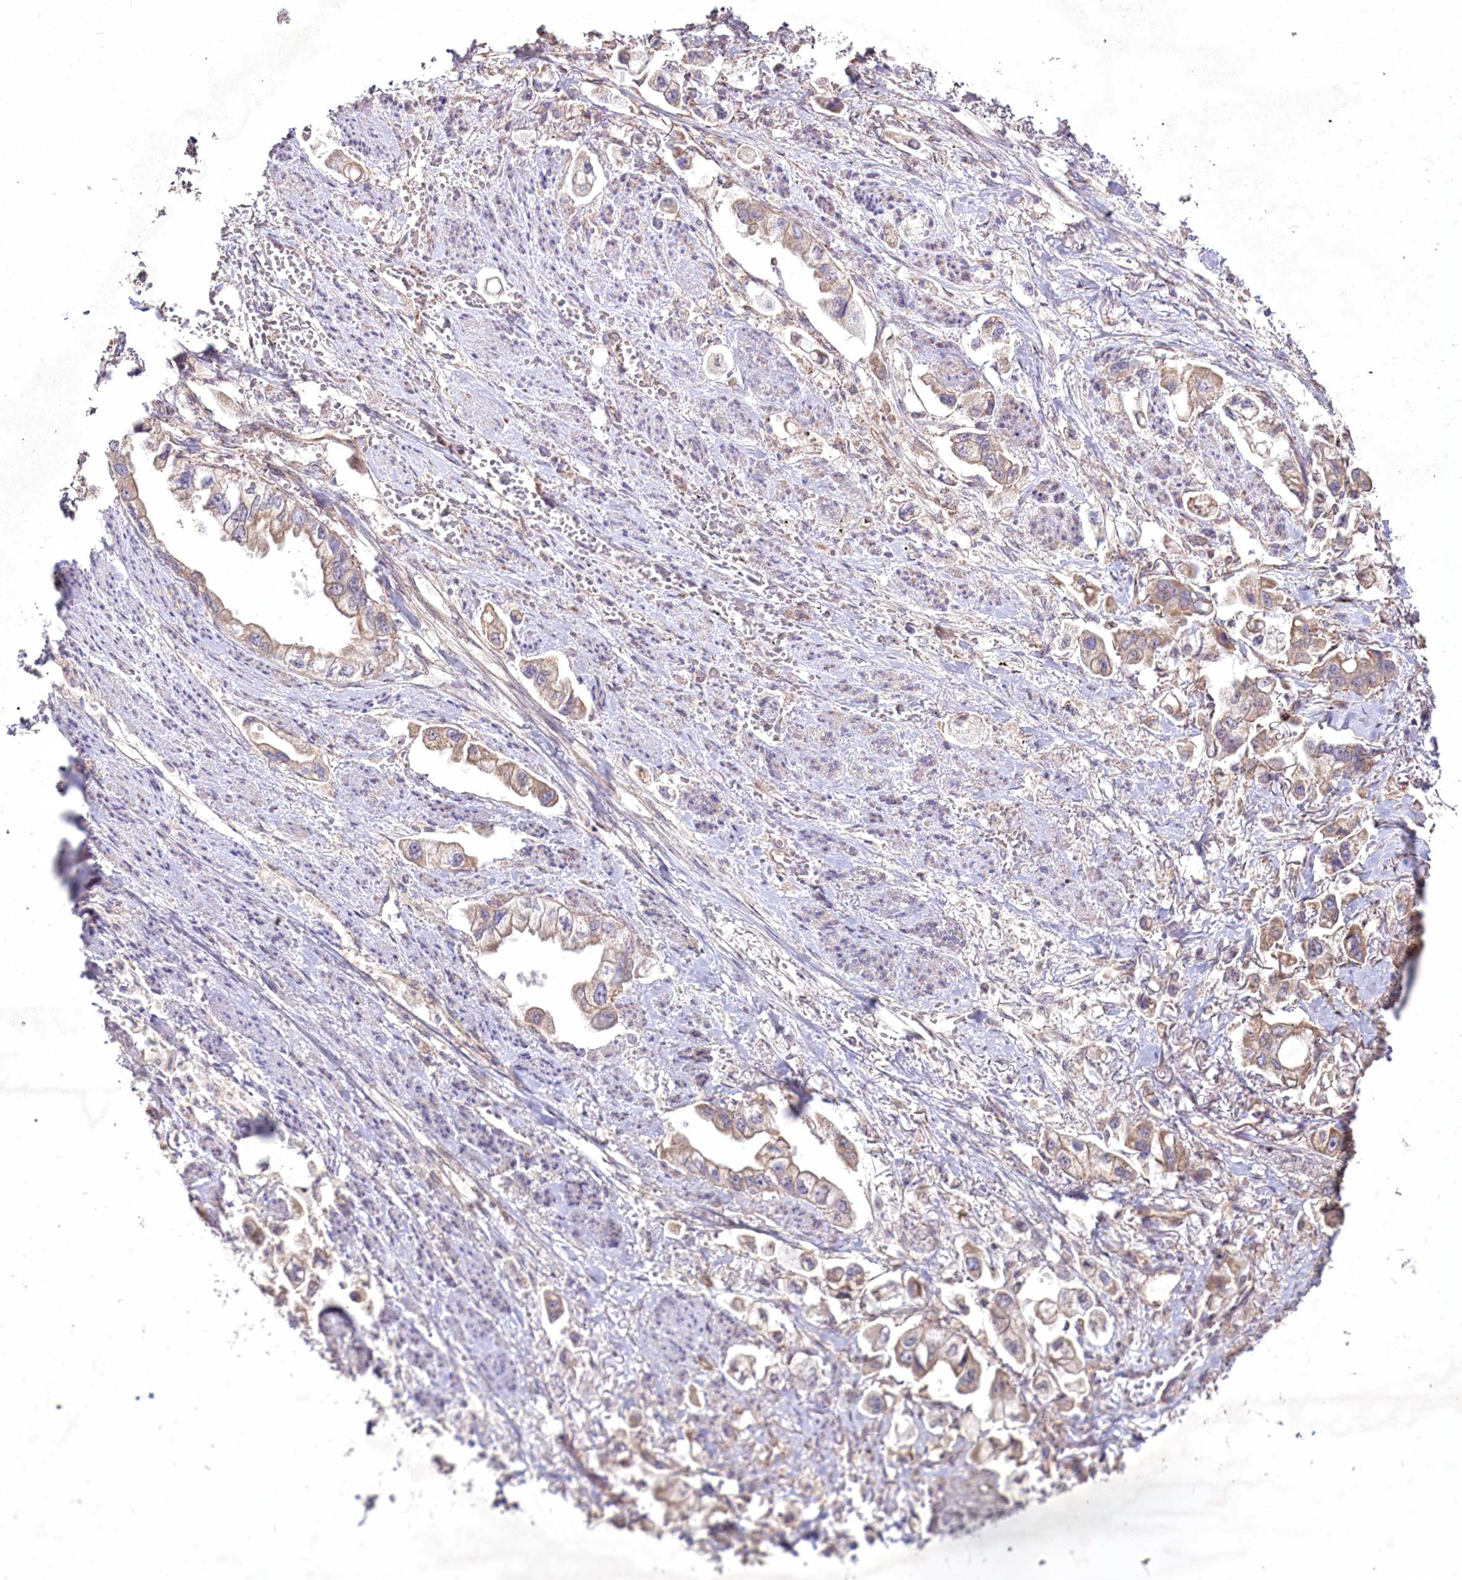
{"staining": {"intensity": "weak", "quantity": ">75%", "location": "cytoplasmic/membranous"}, "tissue": "stomach cancer", "cell_type": "Tumor cells", "image_type": "cancer", "snomed": [{"axis": "morphology", "description": "Adenocarcinoma, NOS"}, {"axis": "topography", "description": "Stomach"}], "caption": "Human stomach cancer (adenocarcinoma) stained for a protein (brown) shows weak cytoplasmic/membranous positive positivity in approximately >75% of tumor cells.", "gene": "SH3TC1", "patient": {"sex": "male", "age": 62}}